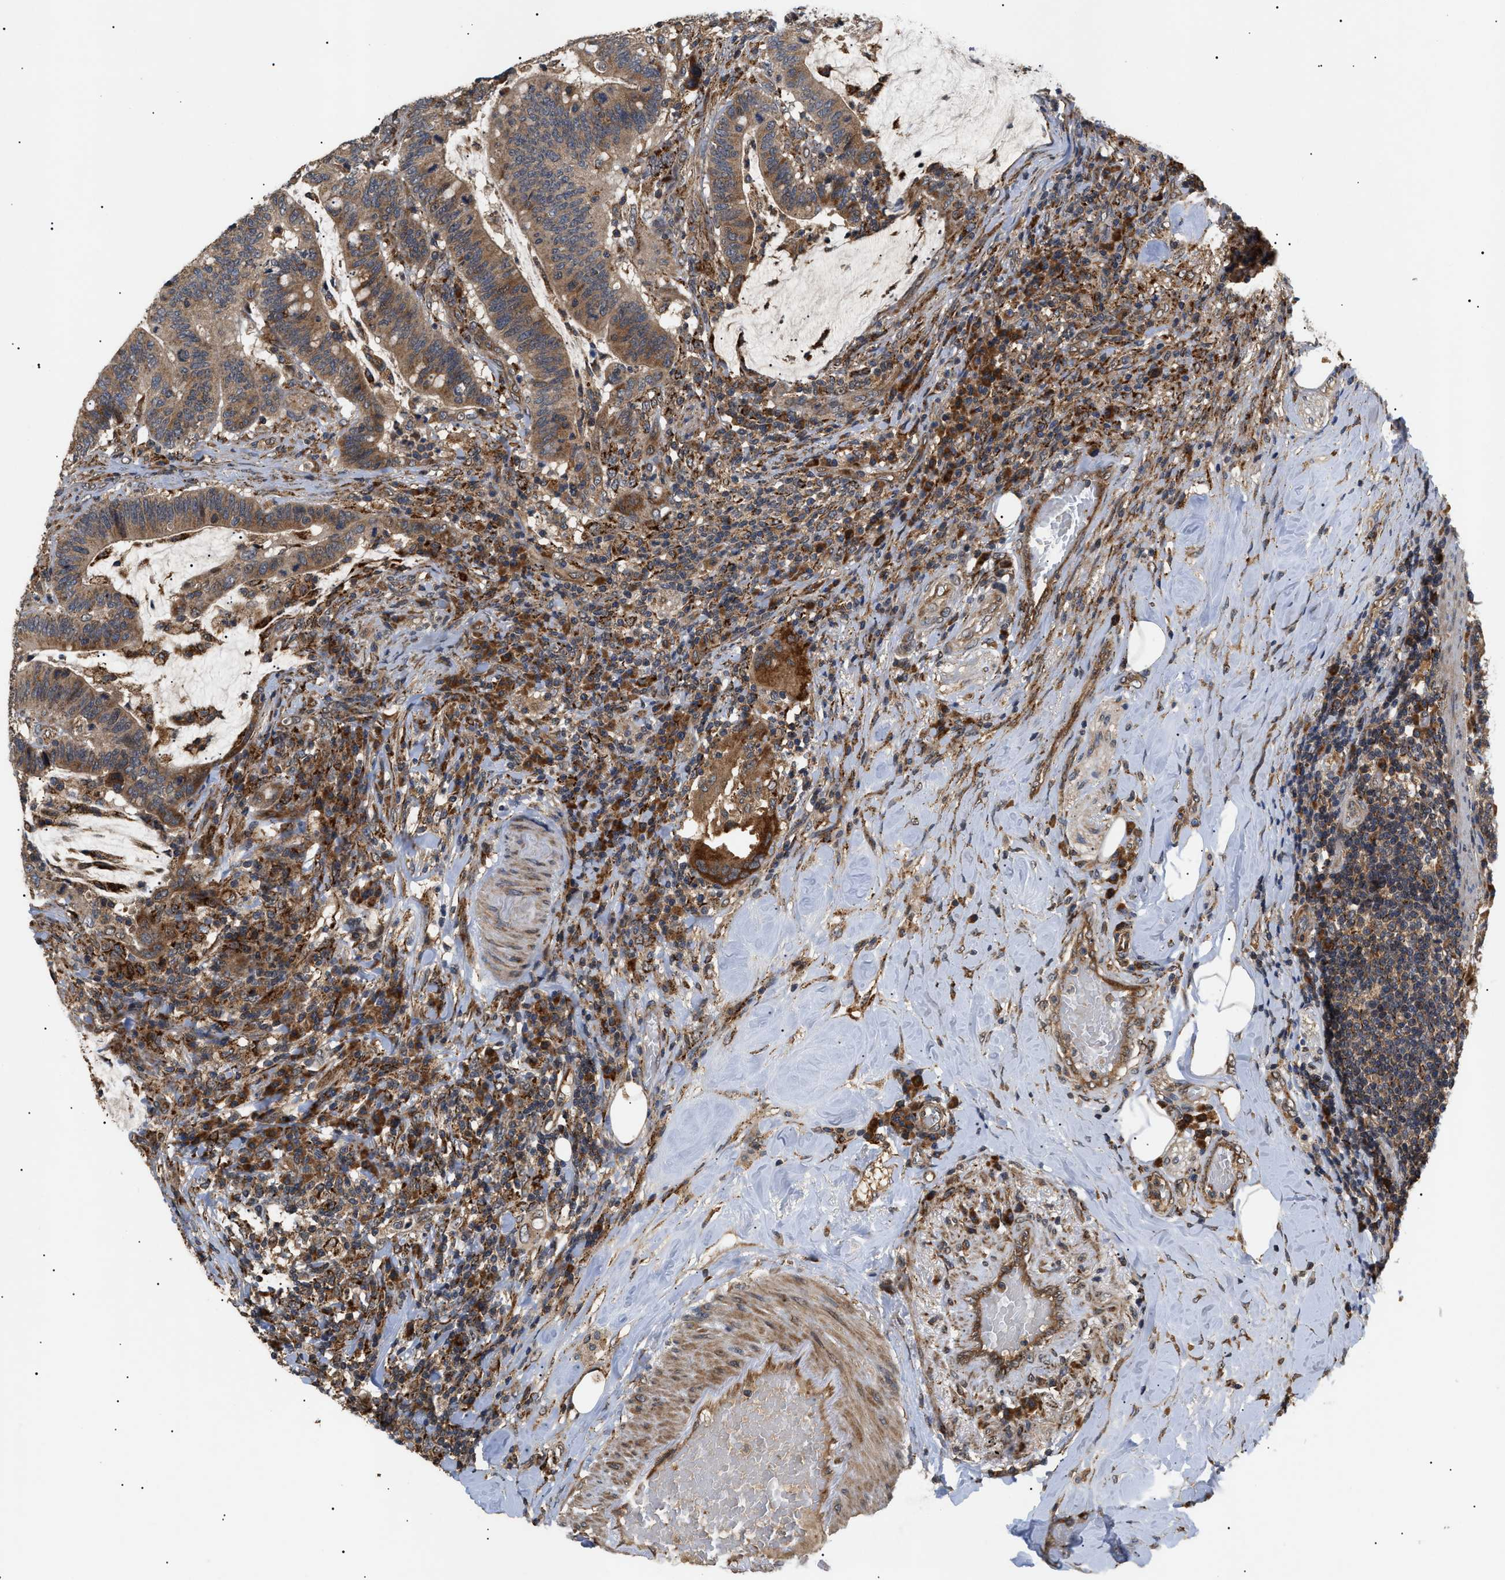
{"staining": {"intensity": "strong", "quantity": ">75%", "location": "cytoplasmic/membranous,nuclear"}, "tissue": "colorectal cancer", "cell_type": "Tumor cells", "image_type": "cancer", "snomed": [{"axis": "morphology", "description": "Normal tissue, NOS"}, {"axis": "morphology", "description": "Adenocarcinoma, NOS"}, {"axis": "topography", "description": "Colon"}], "caption": "Human adenocarcinoma (colorectal) stained with a protein marker displays strong staining in tumor cells.", "gene": "ASTL", "patient": {"sex": "female", "age": 66}}